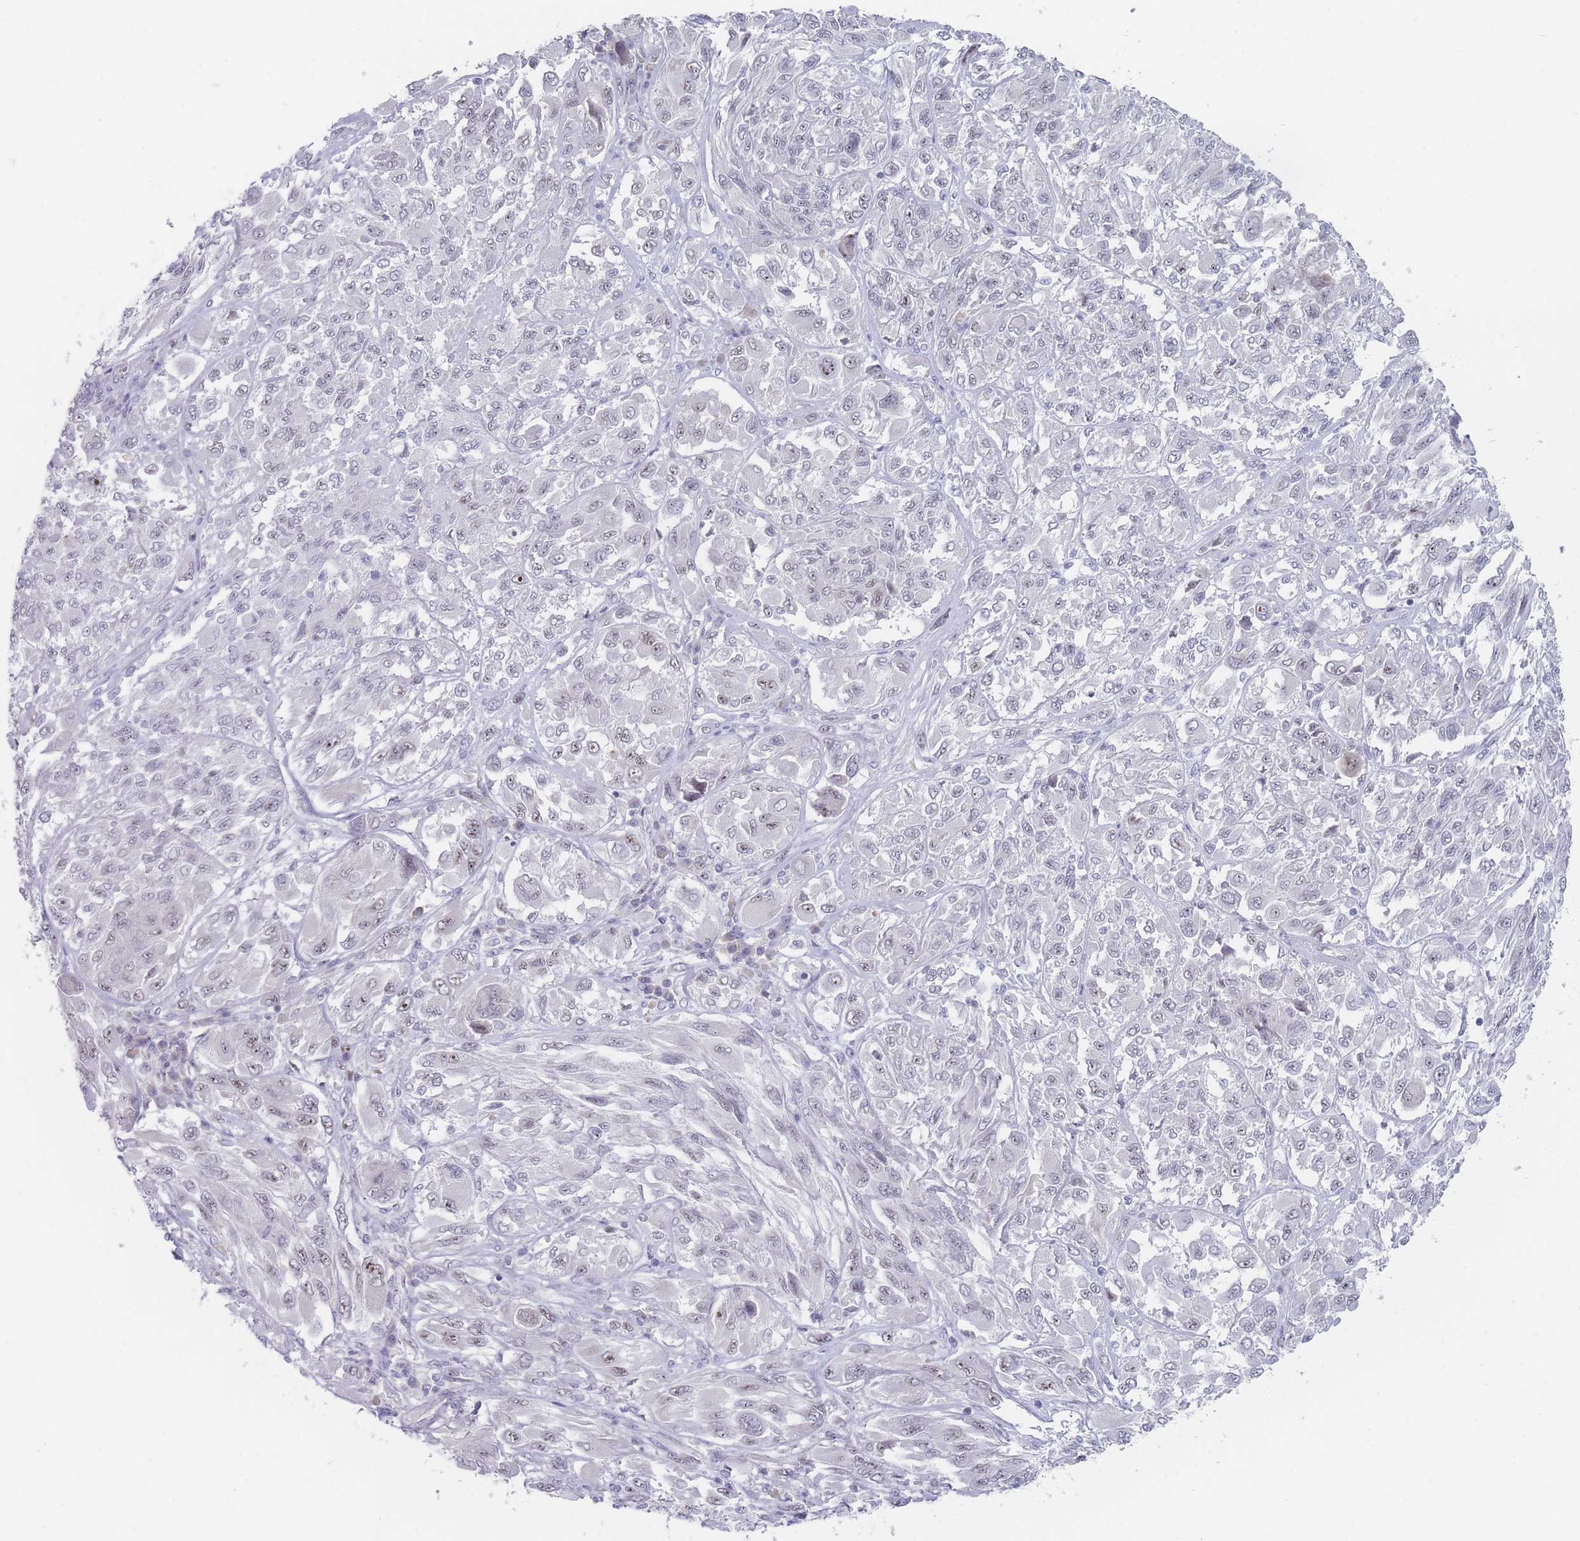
{"staining": {"intensity": "weak", "quantity": "<25%", "location": "nuclear"}, "tissue": "melanoma", "cell_type": "Tumor cells", "image_type": "cancer", "snomed": [{"axis": "morphology", "description": "Malignant melanoma, NOS"}, {"axis": "topography", "description": "Skin"}], "caption": "The image shows no significant expression in tumor cells of melanoma.", "gene": "RNF8", "patient": {"sex": "female", "age": 91}}